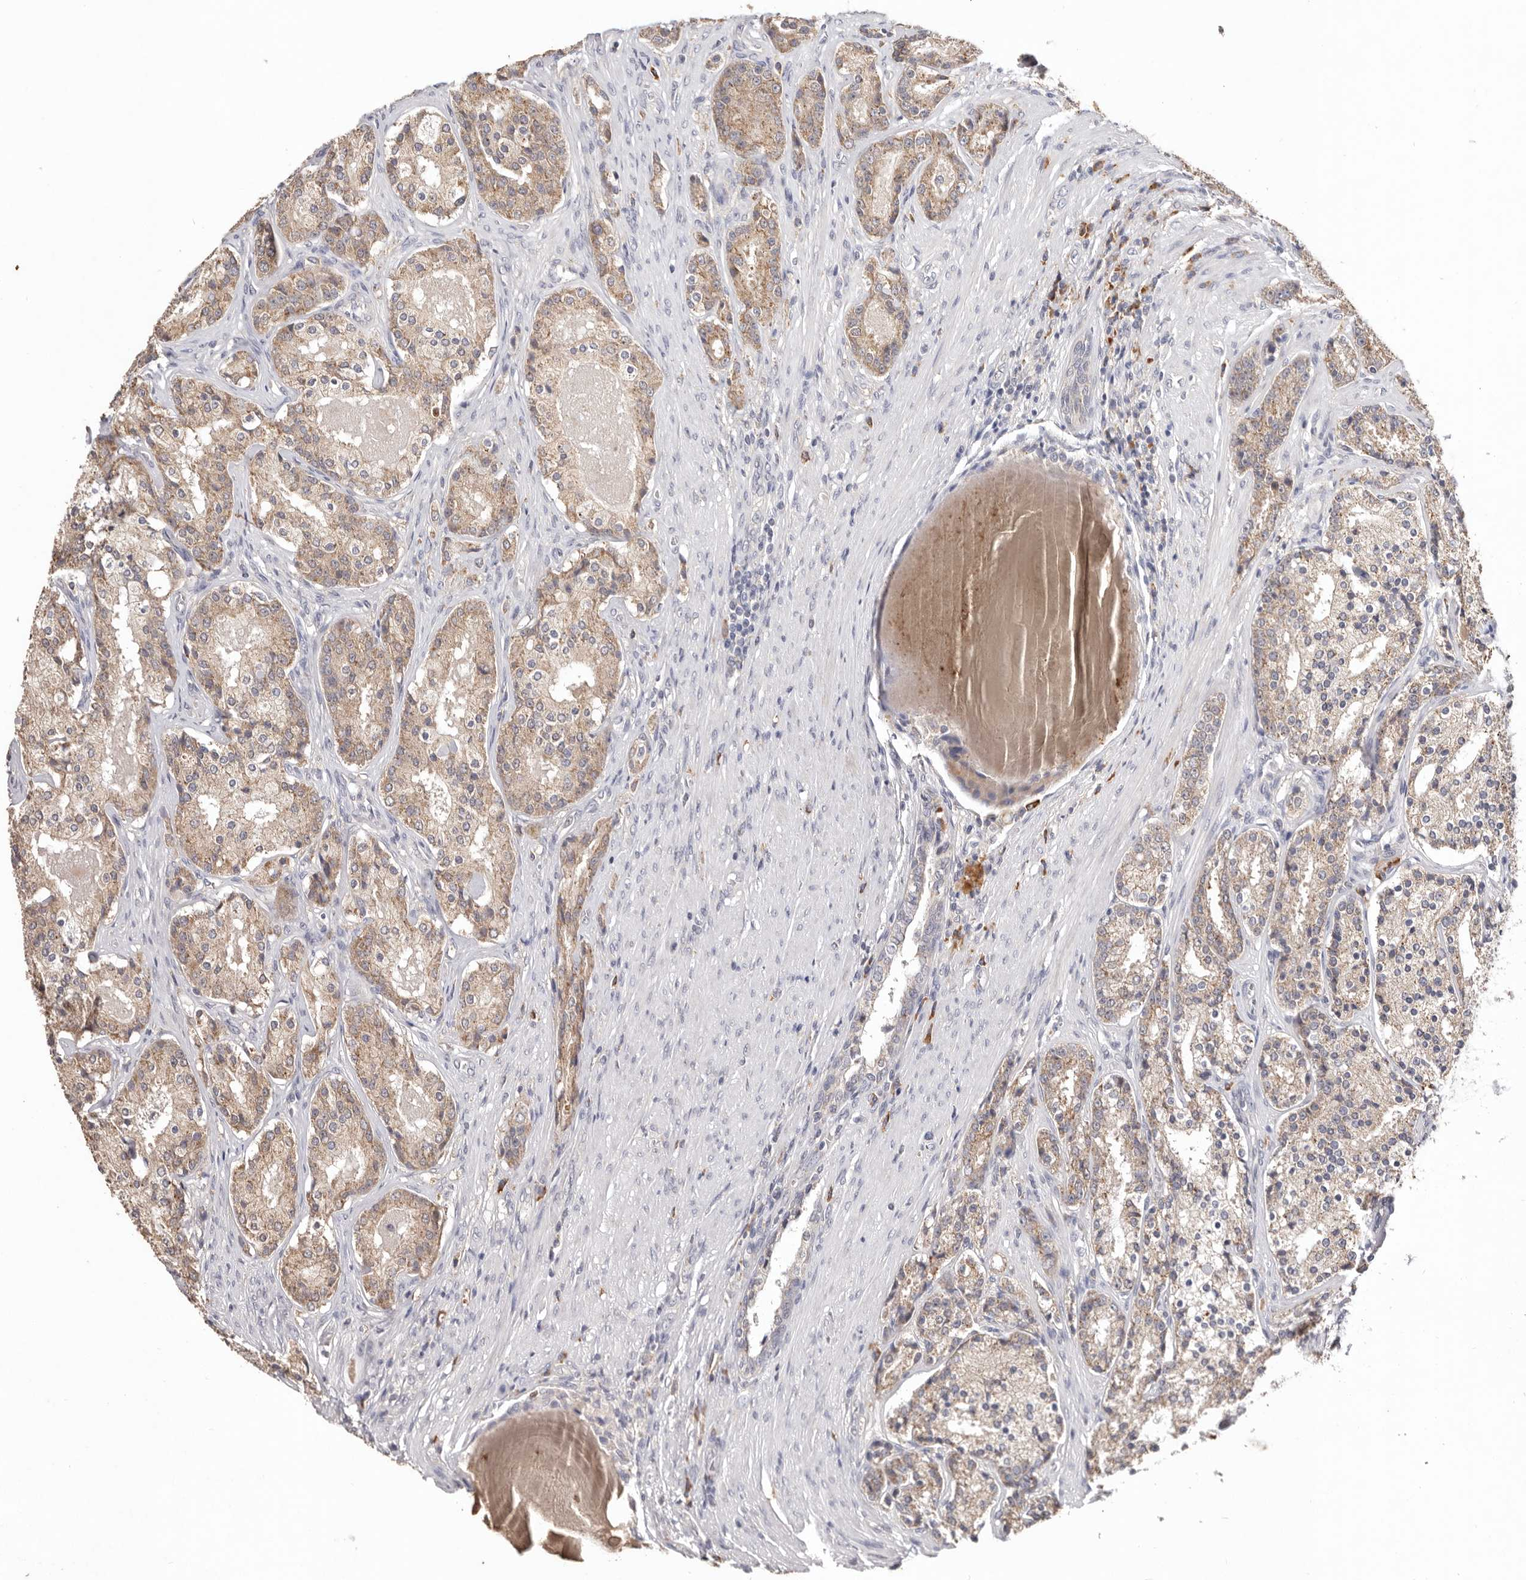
{"staining": {"intensity": "weak", "quantity": ">75%", "location": "cytoplasmic/membranous"}, "tissue": "prostate cancer", "cell_type": "Tumor cells", "image_type": "cancer", "snomed": [{"axis": "morphology", "description": "Adenocarcinoma, High grade"}, {"axis": "topography", "description": "Prostate"}], "caption": "Prostate cancer stained with a protein marker shows weak staining in tumor cells.", "gene": "WDR77", "patient": {"sex": "male", "age": 60}}